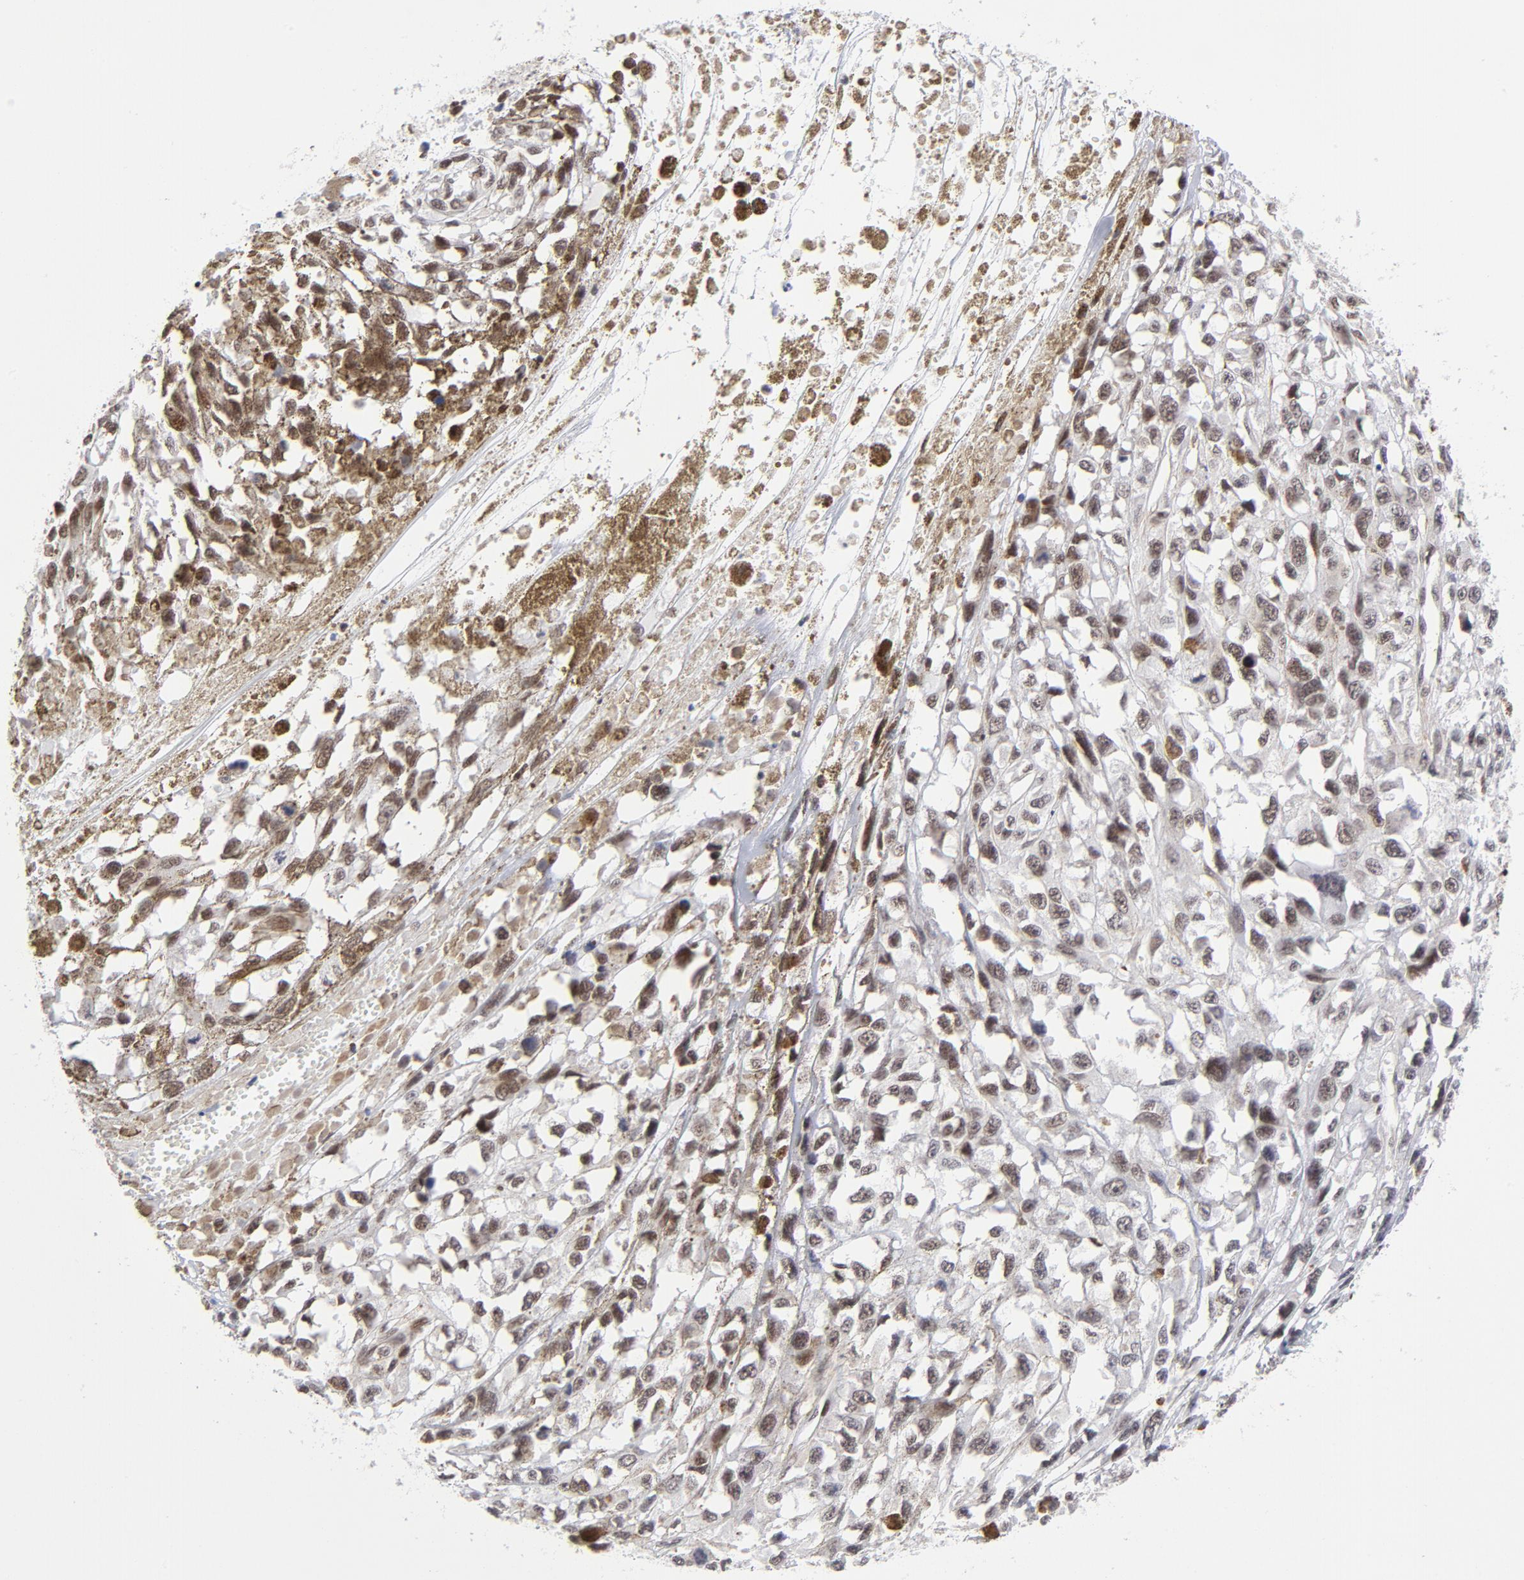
{"staining": {"intensity": "strong", "quantity": ">75%", "location": "nuclear"}, "tissue": "melanoma", "cell_type": "Tumor cells", "image_type": "cancer", "snomed": [{"axis": "morphology", "description": "Malignant melanoma, Metastatic site"}, {"axis": "topography", "description": "Lymph node"}], "caption": "Melanoma was stained to show a protein in brown. There is high levels of strong nuclear positivity in about >75% of tumor cells. (Brightfield microscopy of DAB IHC at high magnification).", "gene": "CTCF", "patient": {"sex": "male", "age": 59}}